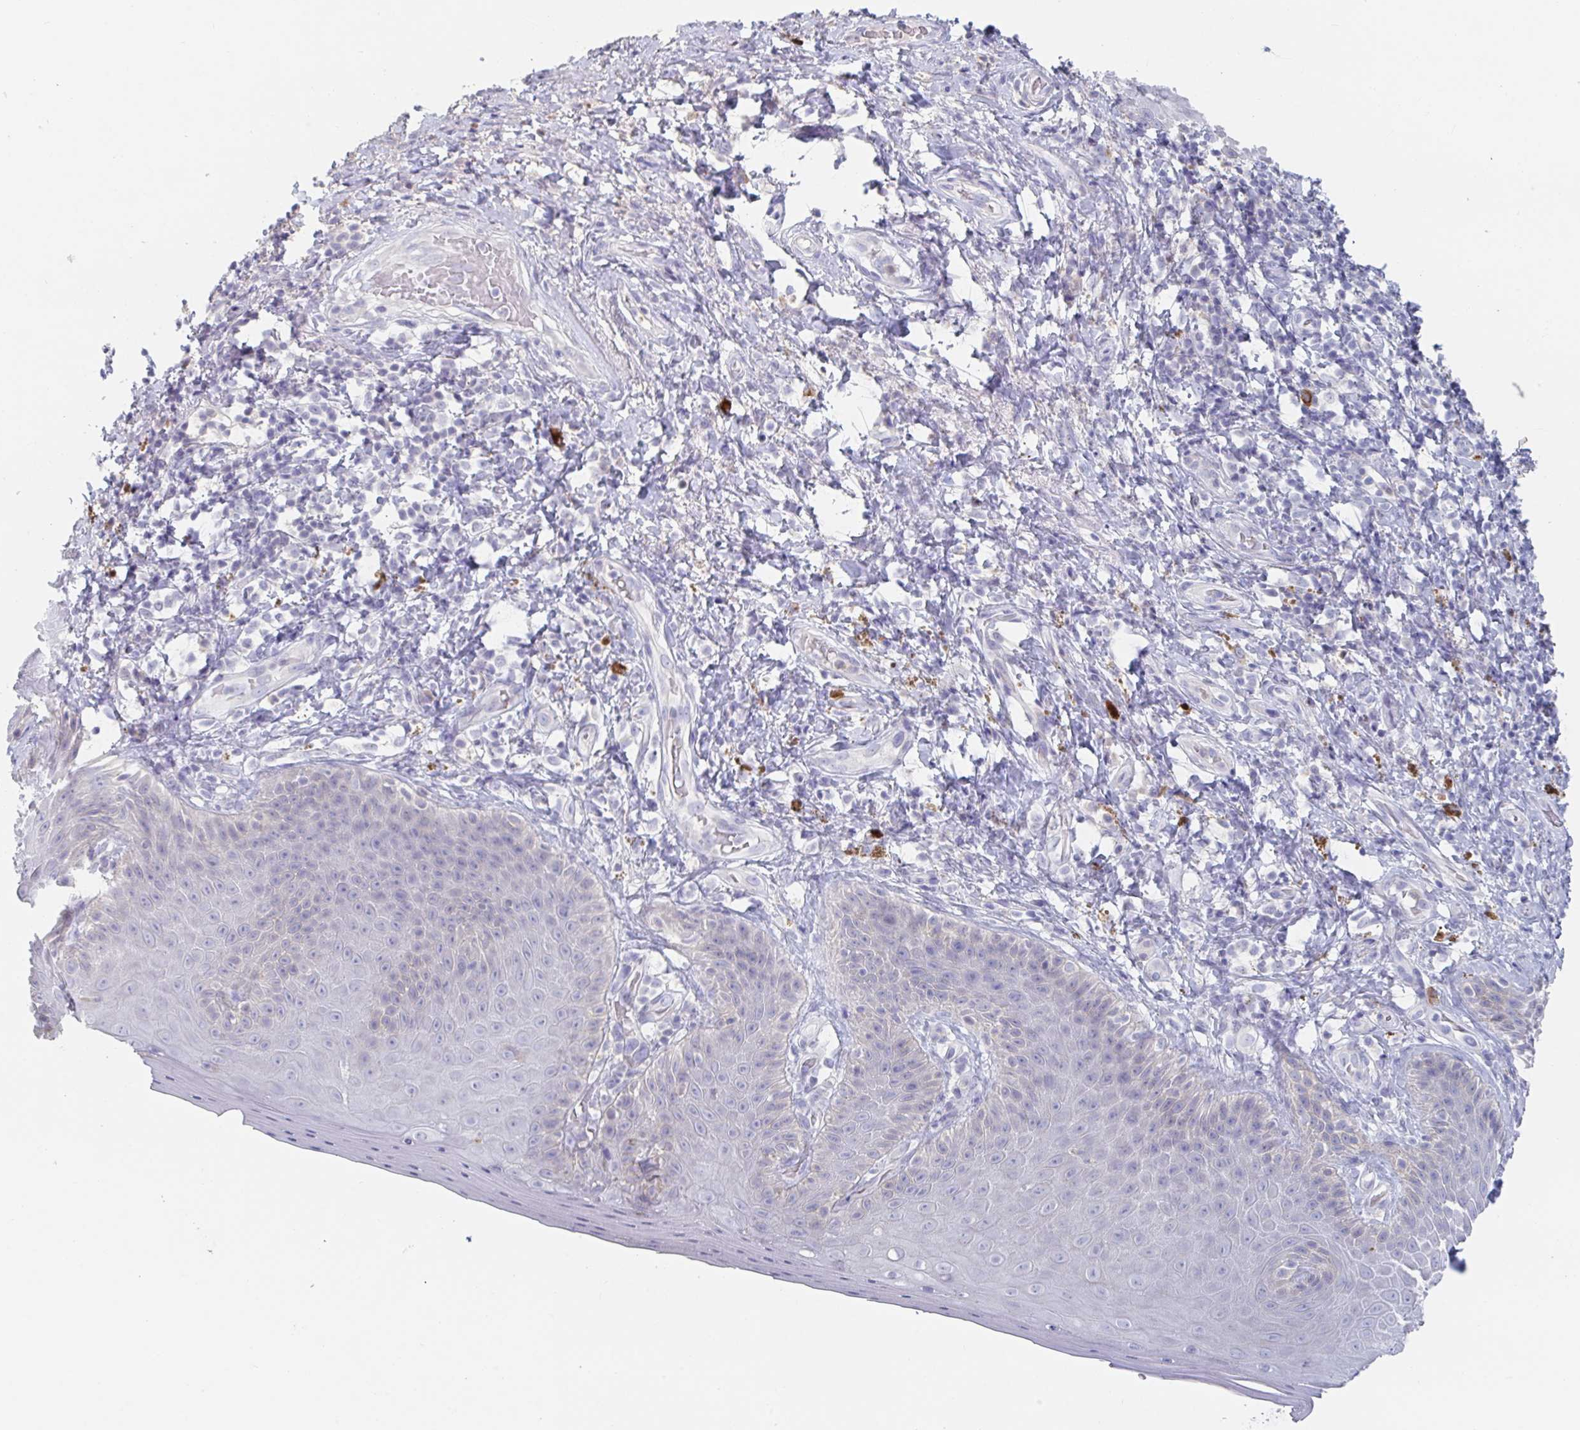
{"staining": {"intensity": "weak", "quantity": "<25%", "location": "cytoplasmic/membranous"}, "tissue": "skin", "cell_type": "Epidermal cells", "image_type": "normal", "snomed": [{"axis": "morphology", "description": "Normal tissue, NOS"}, {"axis": "topography", "description": "Anal"}, {"axis": "topography", "description": "Peripheral nerve tissue"}], "caption": "Epidermal cells show no significant positivity in unremarkable skin.", "gene": "KCNK5", "patient": {"sex": "male", "age": 53}}